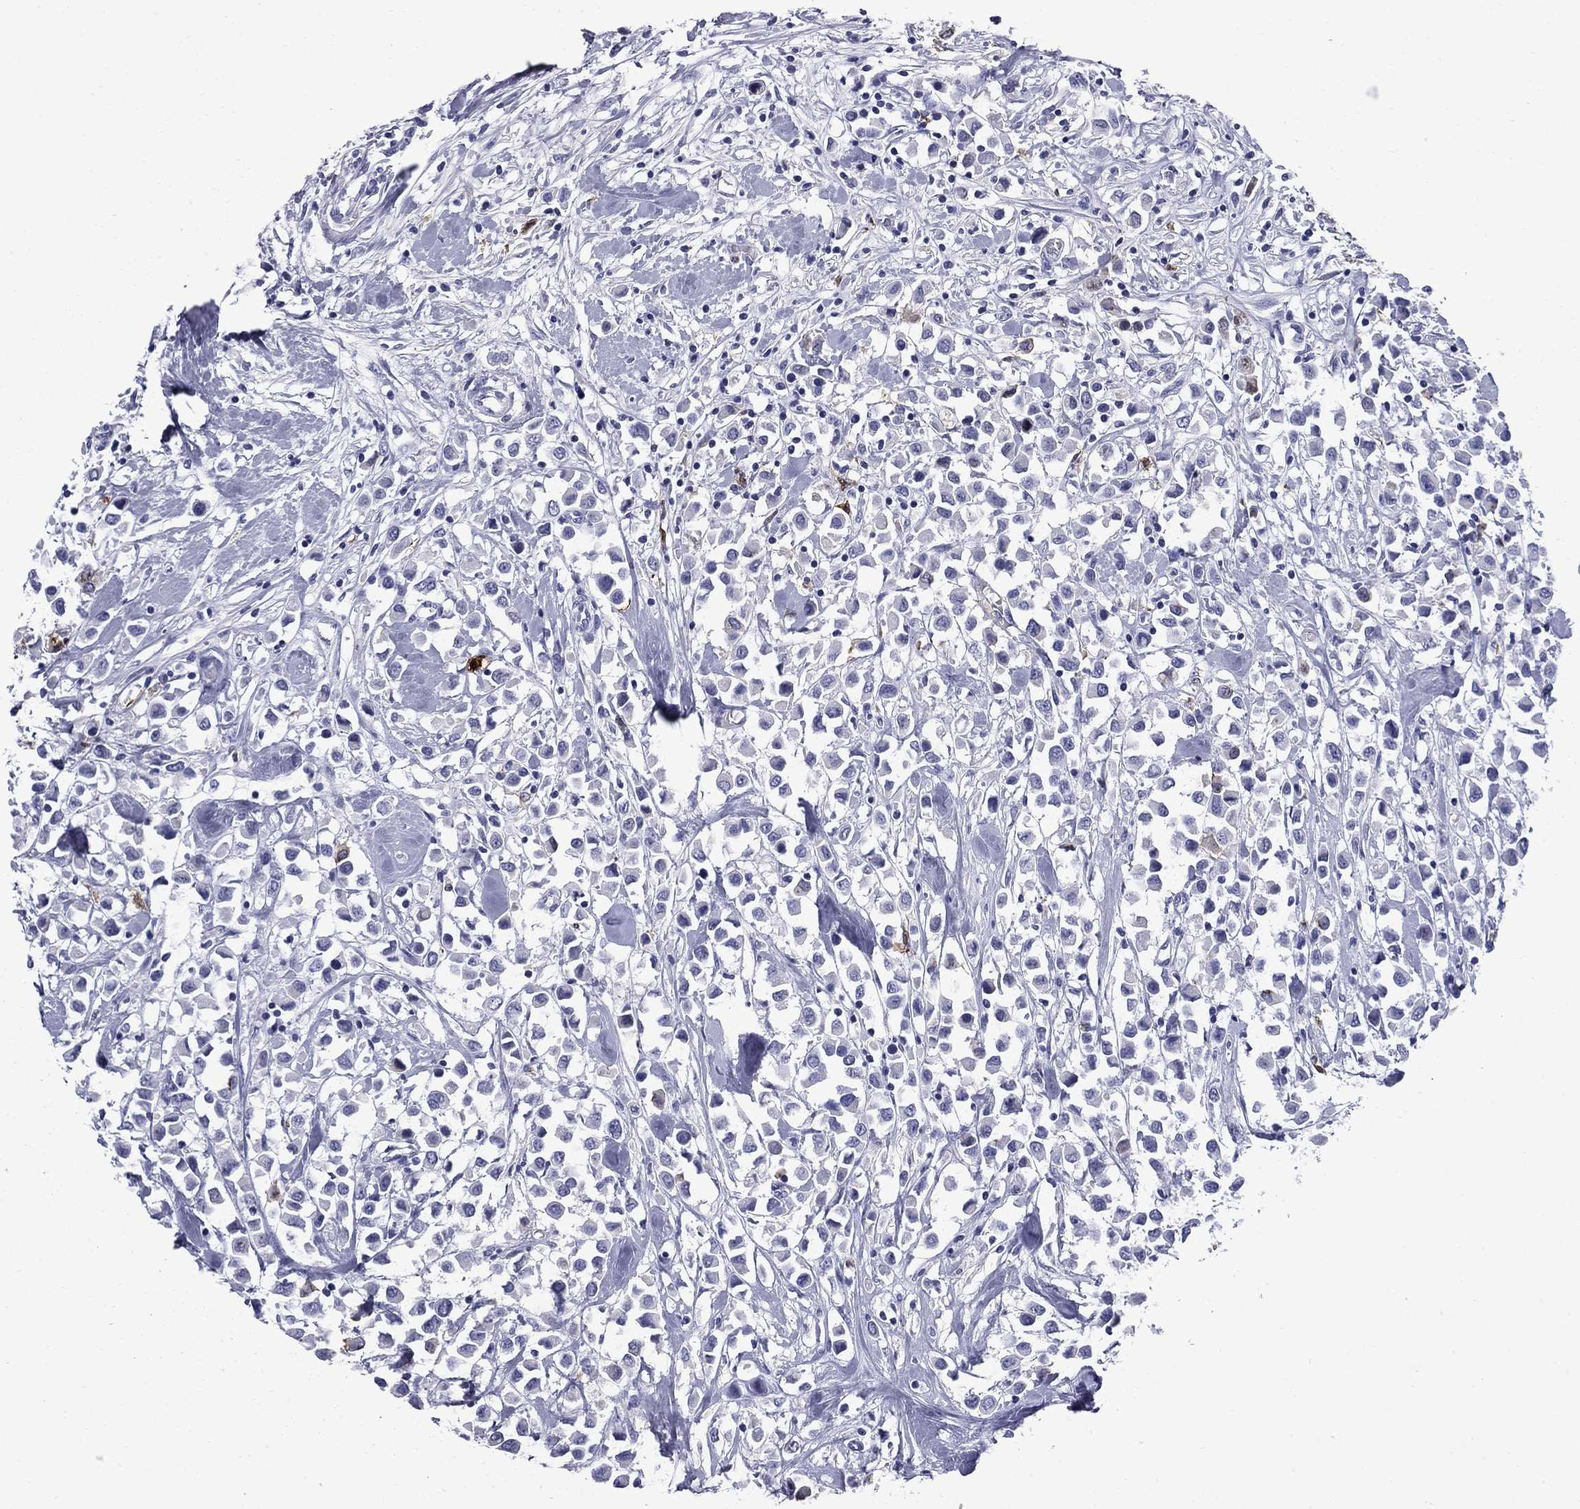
{"staining": {"intensity": "negative", "quantity": "none", "location": "none"}, "tissue": "breast cancer", "cell_type": "Tumor cells", "image_type": "cancer", "snomed": [{"axis": "morphology", "description": "Duct carcinoma"}, {"axis": "topography", "description": "Breast"}], "caption": "Immunohistochemistry (IHC) of human breast cancer (intraductal carcinoma) displays no staining in tumor cells.", "gene": "TRIM29", "patient": {"sex": "female", "age": 61}}